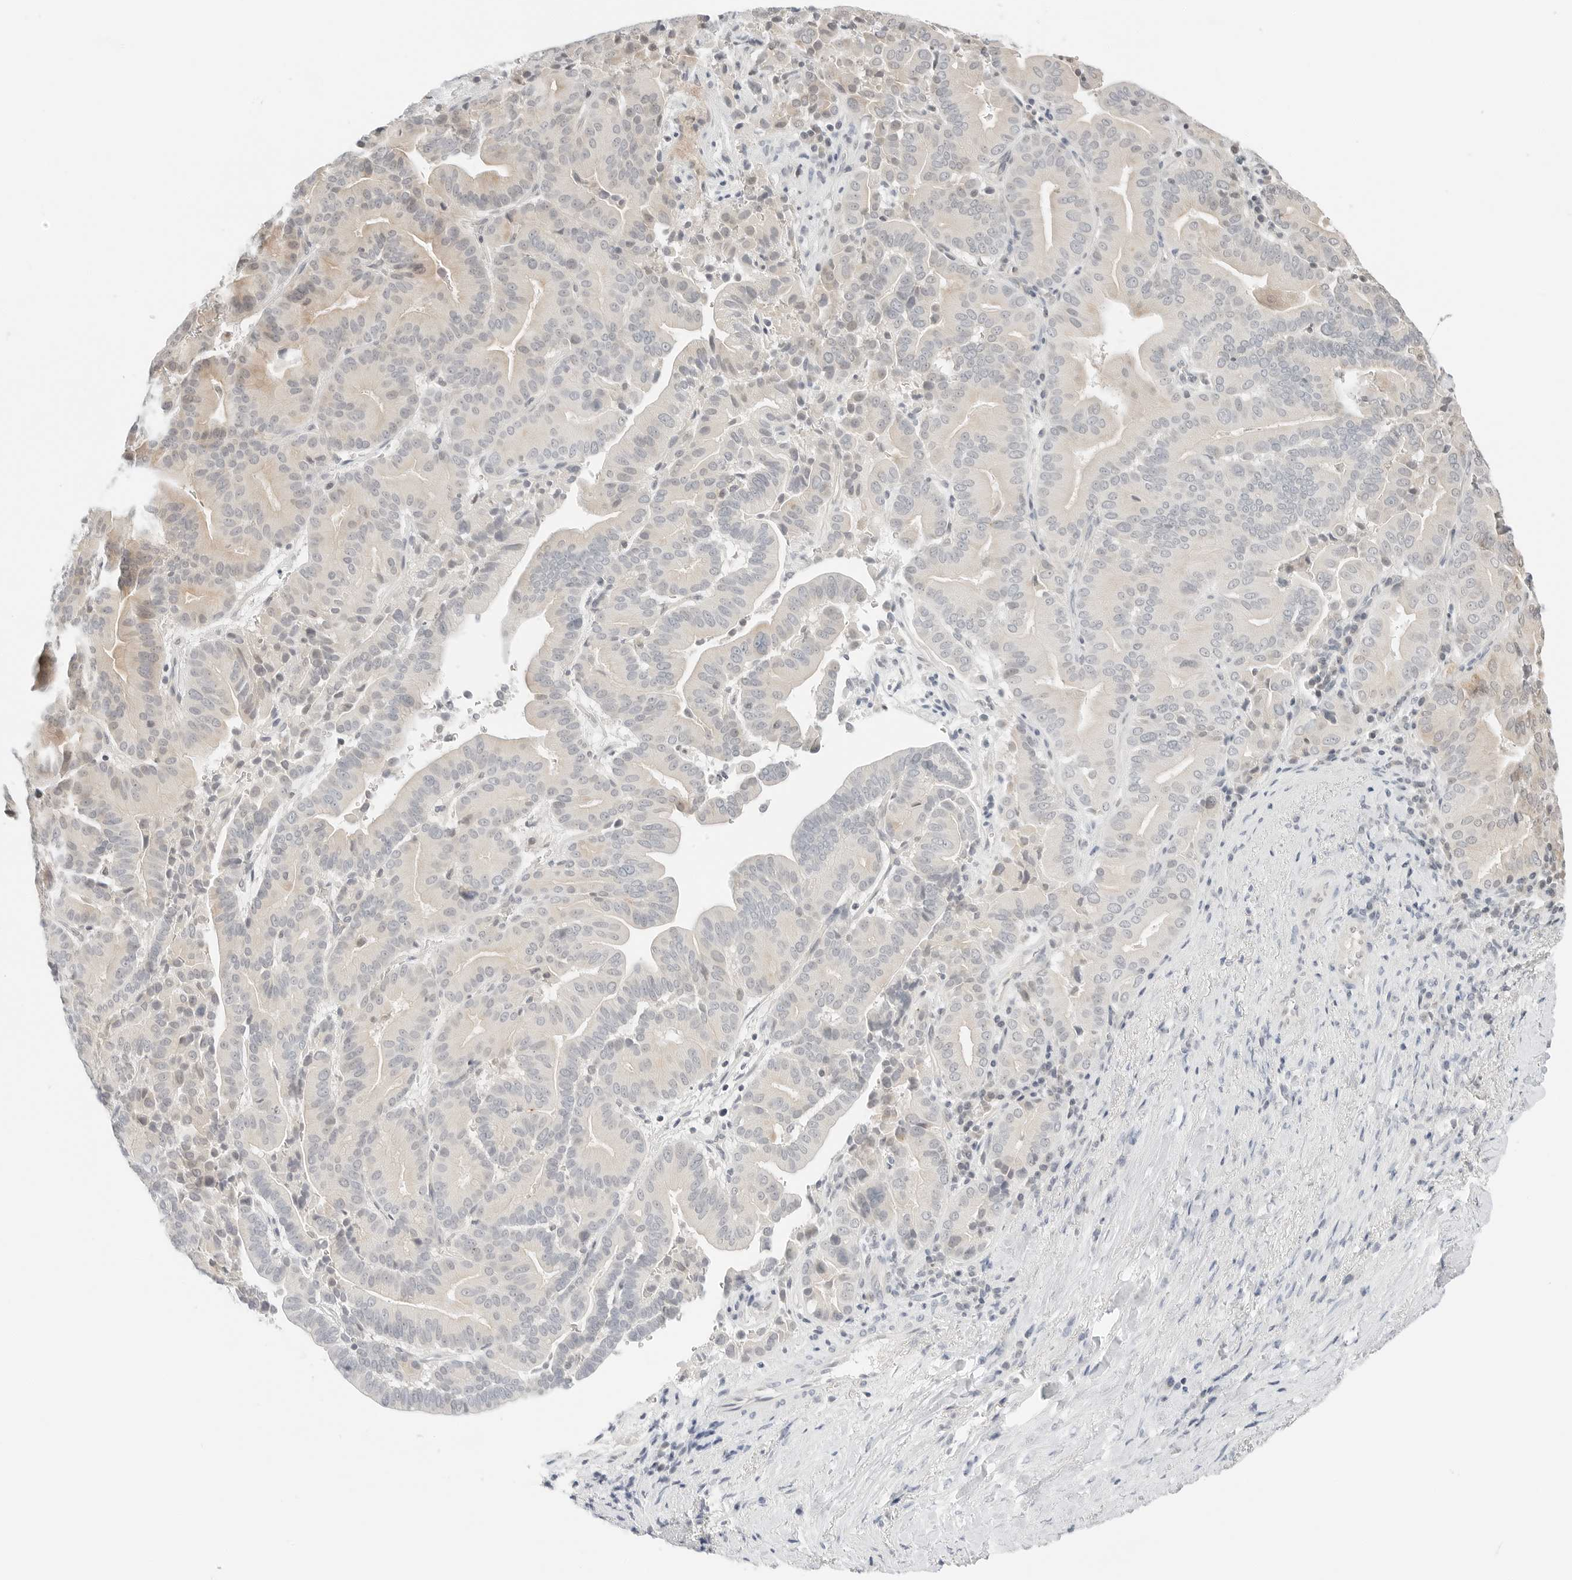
{"staining": {"intensity": "weak", "quantity": "<25%", "location": "cytoplasmic/membranous,nuclear"}, "tissue": "liver cancer", "cell_type": "Tumor cells", "image_type": "cancer", "snomed": [{"axis": "morphology", "description": "Cholangiocarcinoma"}, {"axis": "topography", "description": "Liver"}], "caption": "The histopathology image reveals no significant positivity in tumor cells of liver cancer.", "gene": "IQCC", "patient": {"sex": "female", "age": 75}}